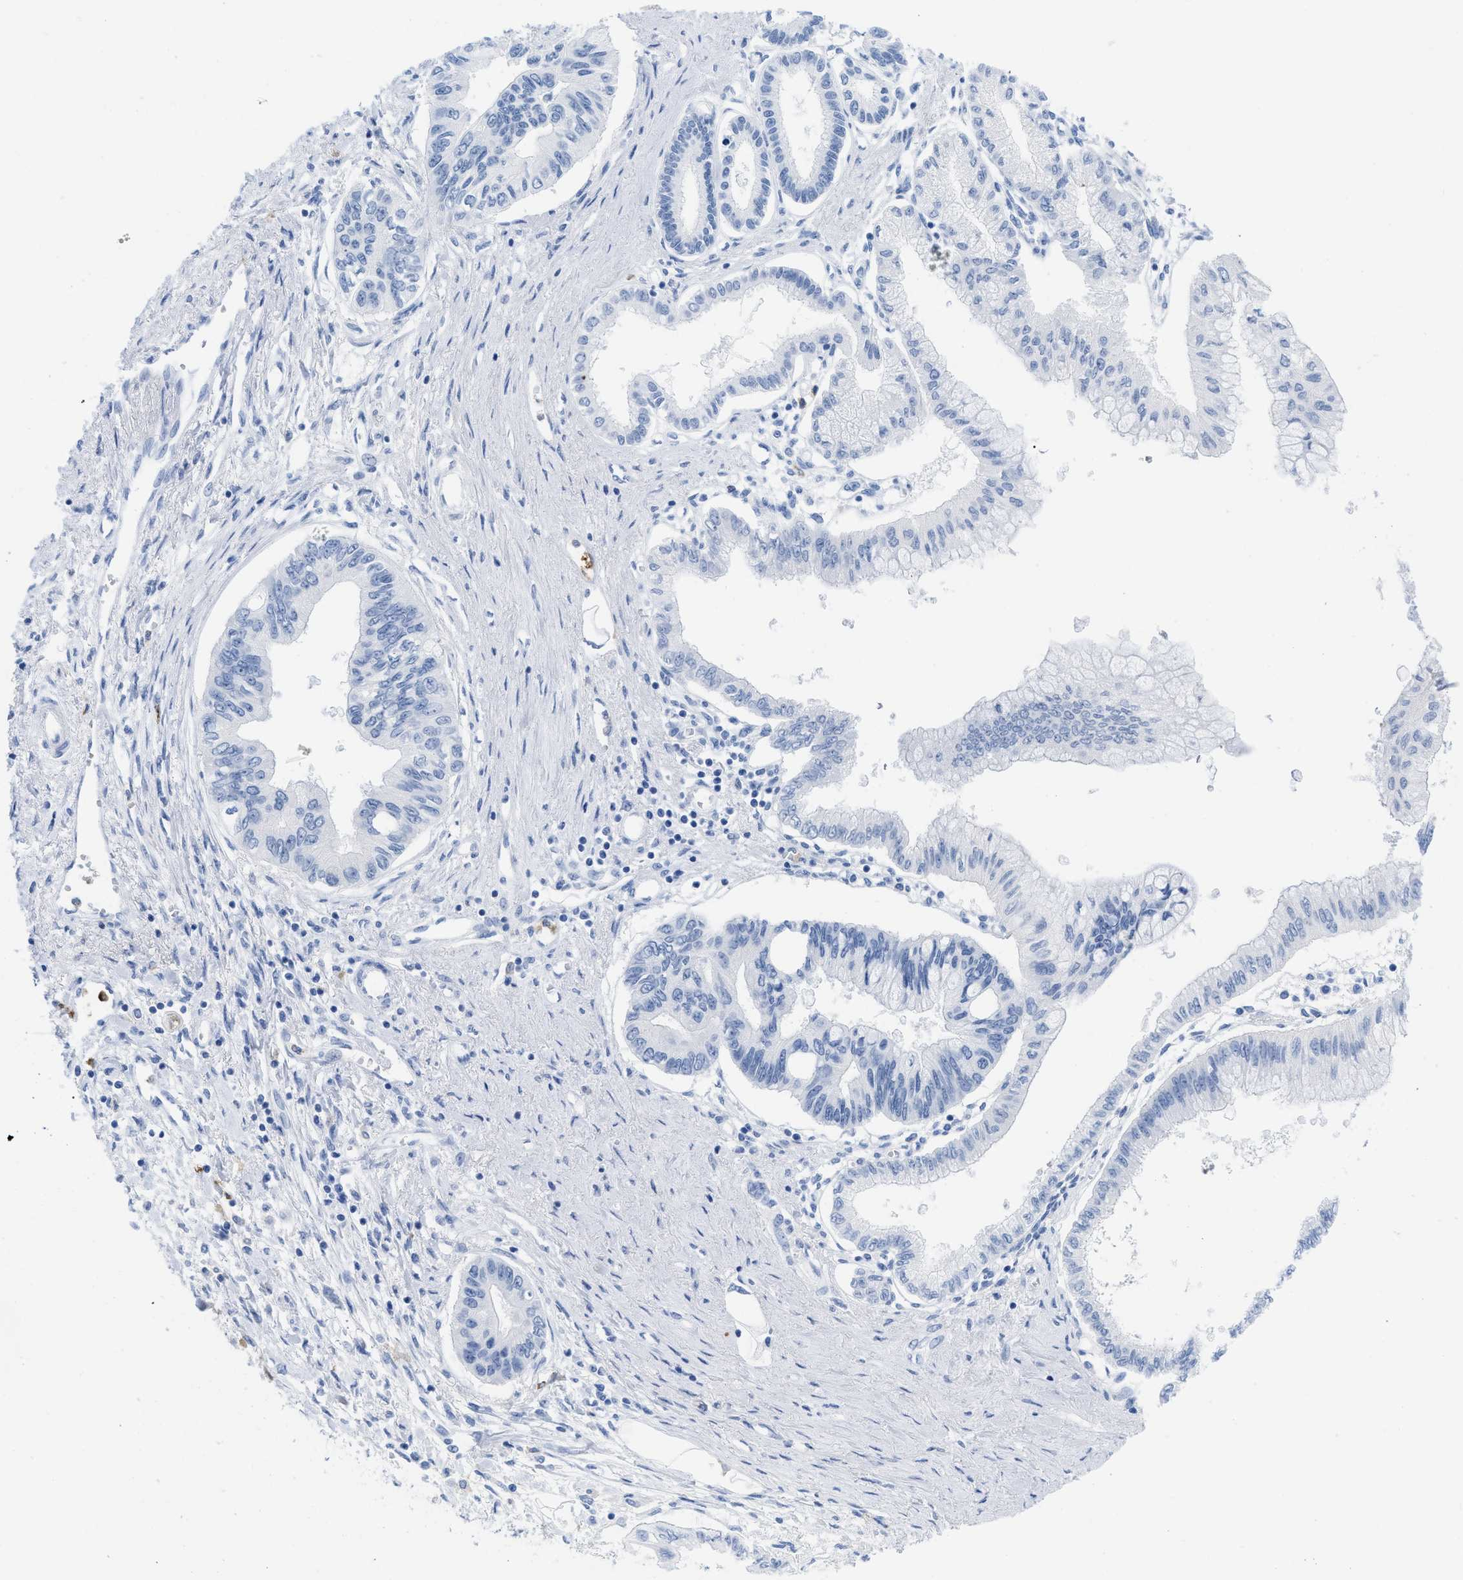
{"staining": {"intensity": "negative", "quantity": "none", "location": "none"}, "tissue": "pancreatic cancer", "cell_type": "Tumor cells", "image_type": "cancer", "snomed": [{"axis": "morphology", "description": "Adenocarcinoma, NOS"}, {"axis": "topography", "description": "Pancreas"}], "caption": "IHC photomicrograph of pancreatic cancer (adenocarcinoma) stained for a protein (brown), which reveals no positivity in tumor cells.", "gene": "CR1", "patient": {"sex": "female", "age": 77}}